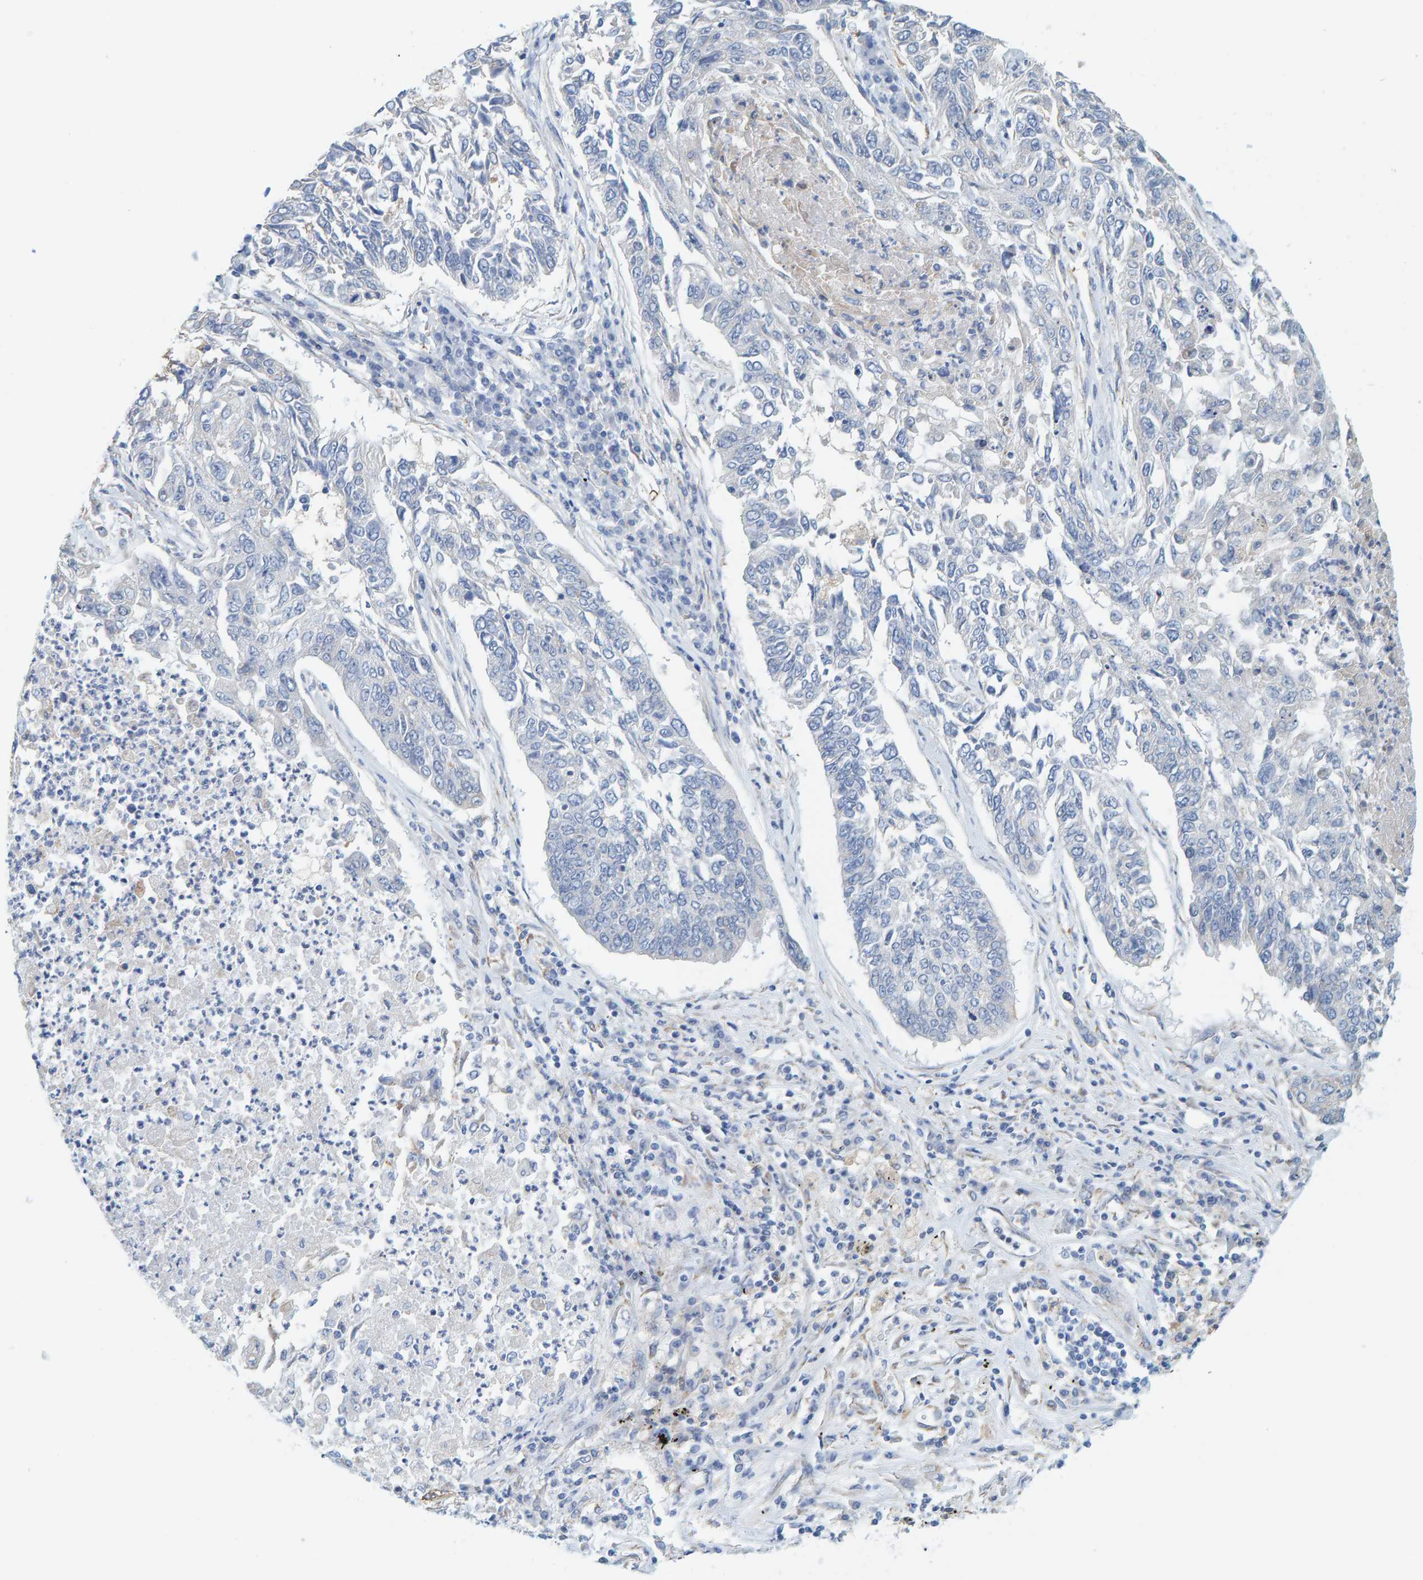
{"staining": {"intensity": "negative", "quantity": "none", "location": "none"}, "tissue": "lung cancer", "cell_type": "Tumor cells", "image_type": "cancer", "snomed": [{"axis": "morphology", "description": "Normal tissue, NOS"}, {"axis": "morphology", "description": "Squamous cell carcinoma, NOS"}, {"axis": "topography", "description": "Cartilage tissue"}, {"axis": "topography", "description": "Bronchus"}, {"axis": "topography", "description": "Lung"}], "caption": "Tumor cells are negative for protein expression in human lung cancer (squamous cell carcinoma).", "gene": "MAP1B", "patient": {"sex": "female", "age": 49}}